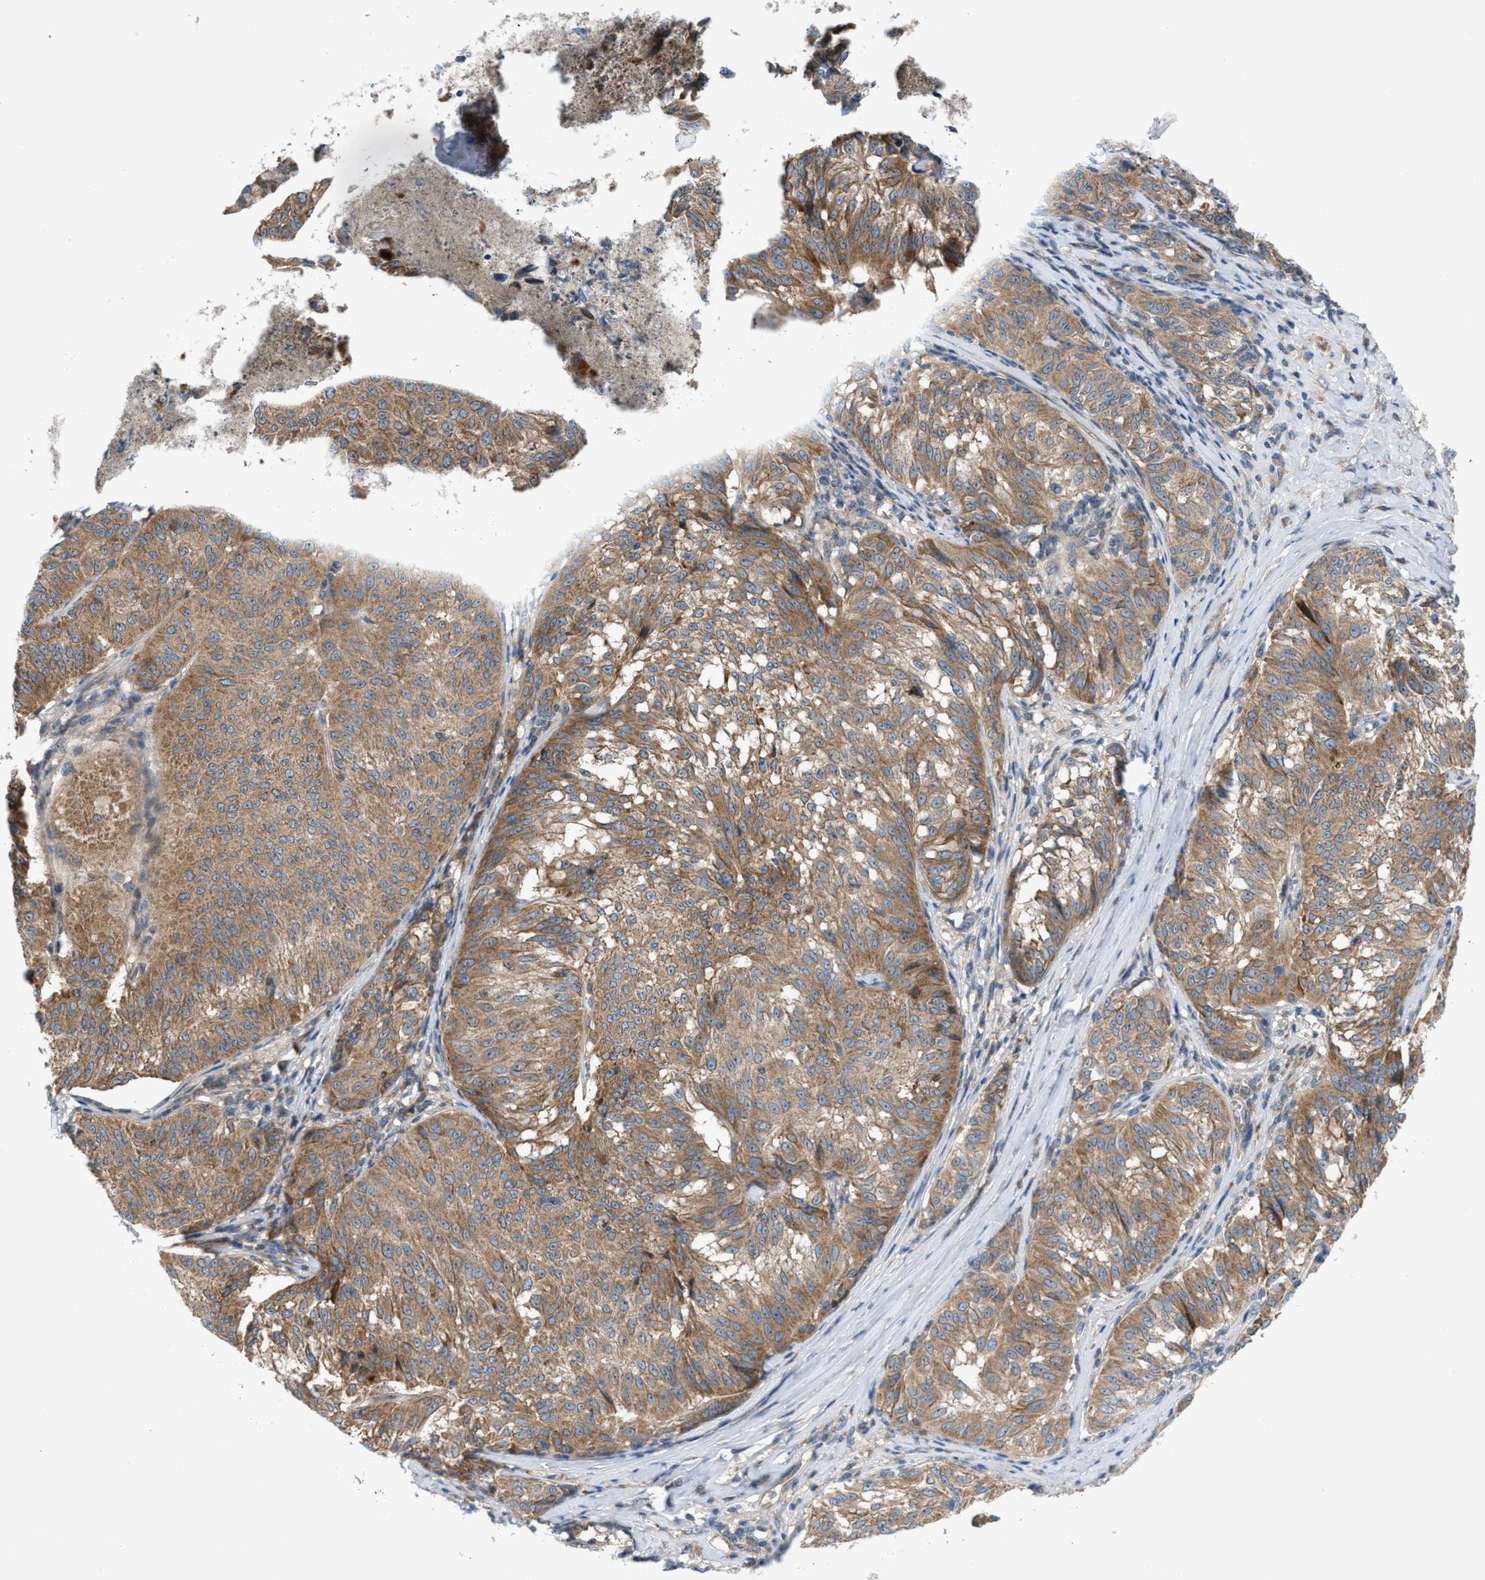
{"staining": {"intensity": "moderate", "quantity": ">75%", "location": "cytoplasmic/membranous"}, "tissue": "melanoma", "cell_type": "Tumor cells", "image_type": "cancer", "snomed": [{"axis": "morphology", "description": "Malignant melanoma, NOS"}, {"axis": "topography", "description": "Skin"}], "caption": "Tumor cells reveal moderate cytoplasmic/membranous staining in about >75% of cells in melanoma.", "gene": "CYB5D1", "patient": {"sex": "female", "age": 72}}